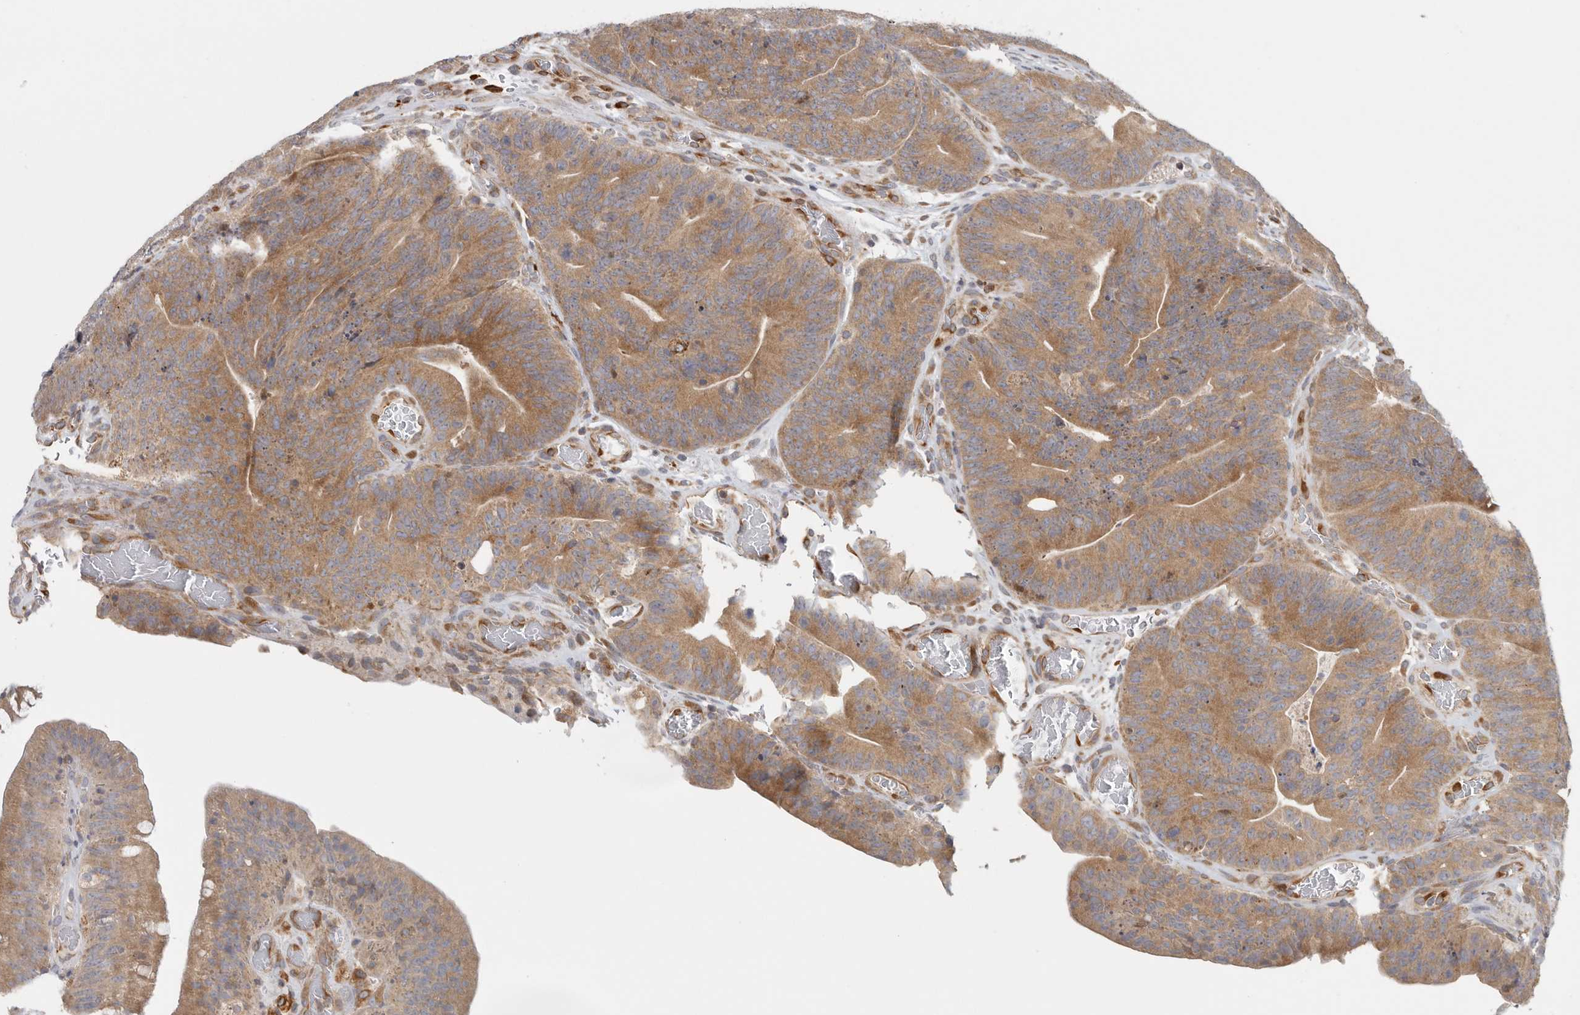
{"staining": {"intensity": "moderate", "quantity": ">75%", "location": "cytoplasmic/membranous"}, "tissue": "colorectal cancer", "cell_type": "Tumor cells", "image_type": "cancer", "snomed": [{"axis": "morphology", "description": "Normal tissue, NOS"}, {"axis": "topography", "description": "Colon"}], "caption": "DAB immunohistochemical staining of human colorectal cancer reveals moderate cytoplasmic/membranous protein expression in approximately >75% of tumor cells.", "gene": "BCAP29", "patient": {"sex": "female", "age": 82}}